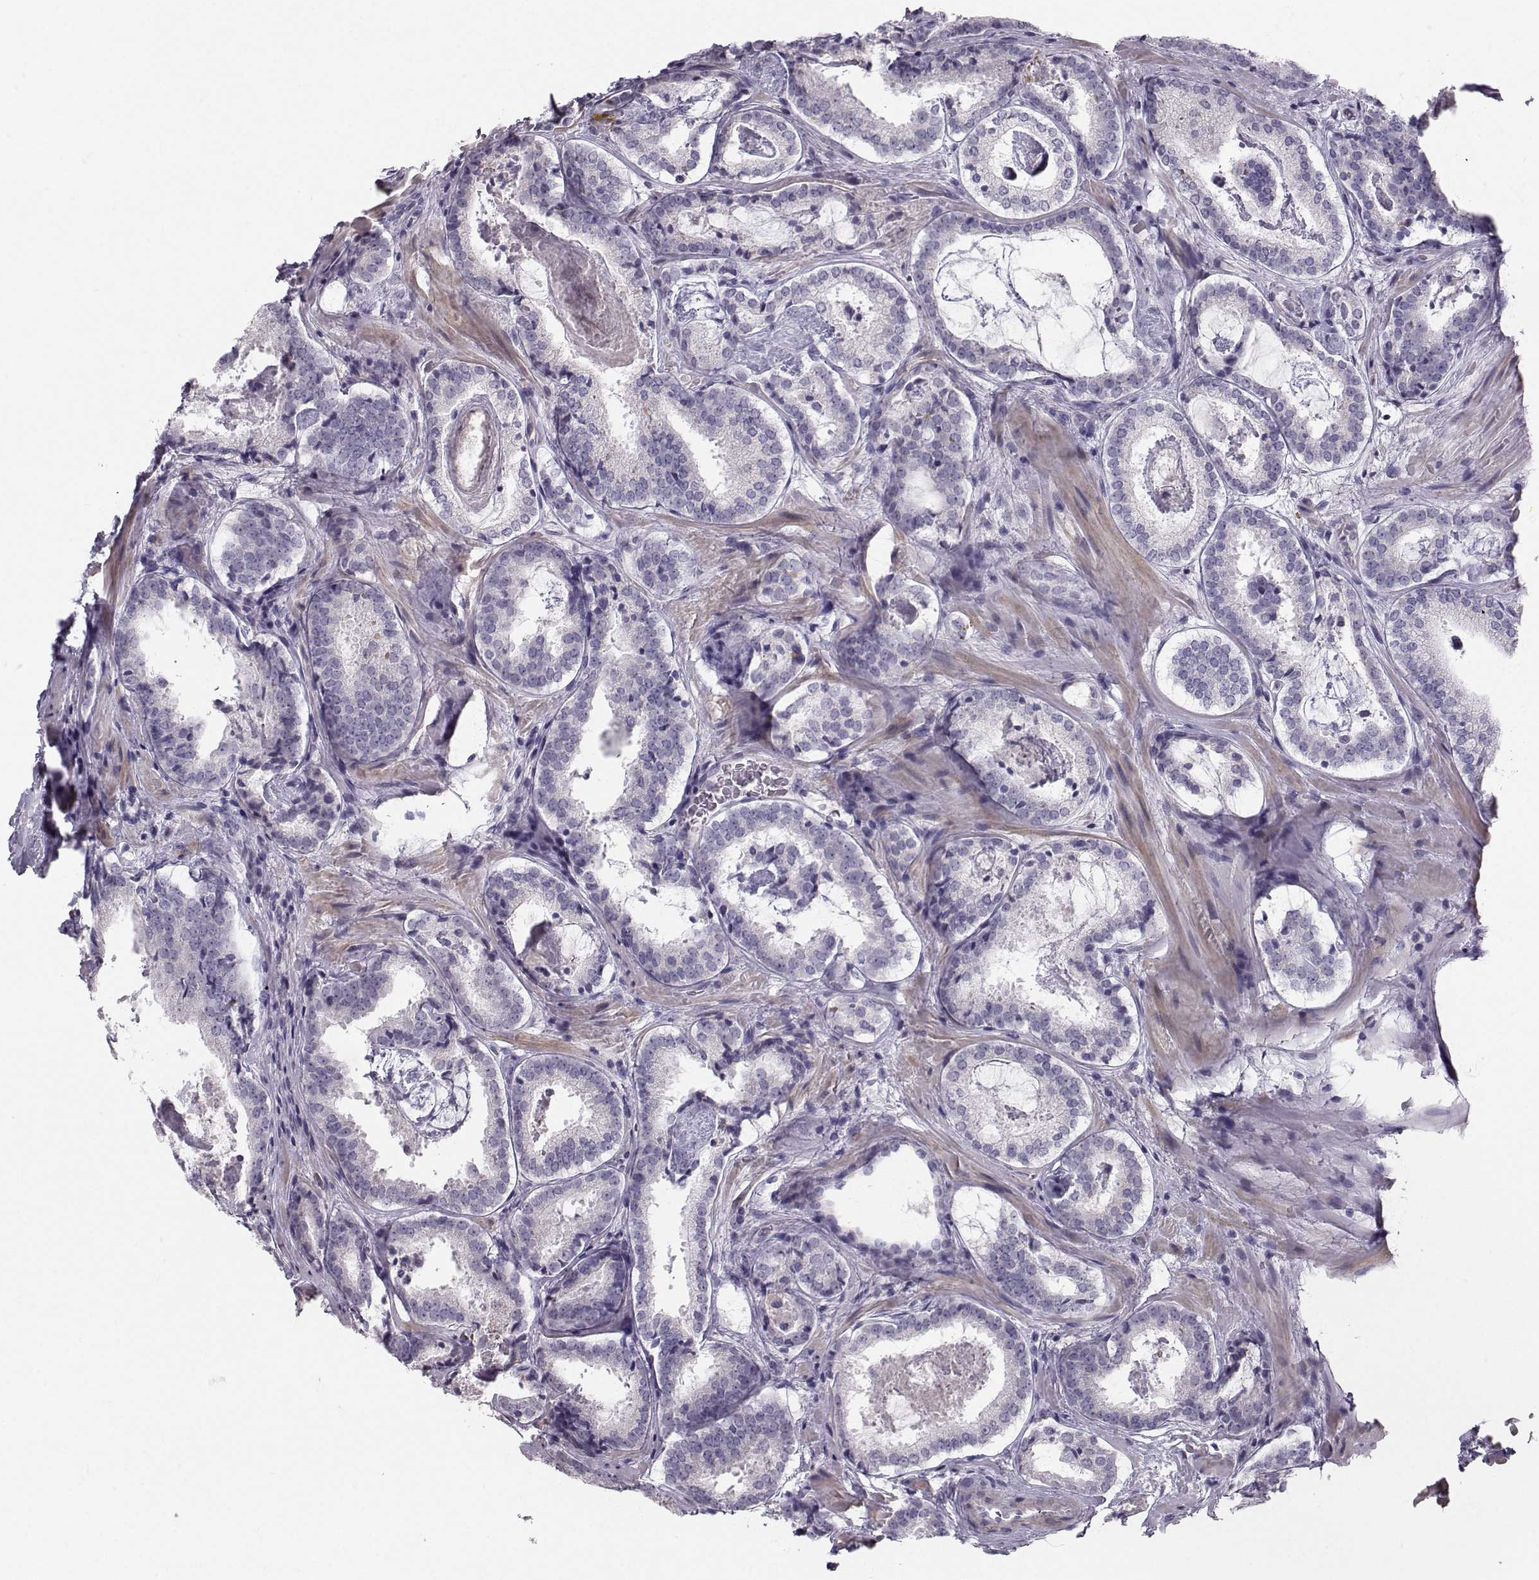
{"staining": {"intensity": "negative", "quantity": "none", "location": "none"}, "tissue": "prostate cancer", "cell_type": "Tumor cells", "image_type": "cancer", "snomed": [{"axis": "morphology", "description": "Adenocarcinoma, NOS"}, {"axis": "morphology", "description": "Adenocarcinoma, High grade"}, {"axis": "topography", "description": "Prostate"}], "caption": "Prostate adenocarcinoma was stained to show a protein in brown. There is no significant positivity in tumor cells.", "gene": "CASR", "patient": {"sex": "male", "age": 62}}